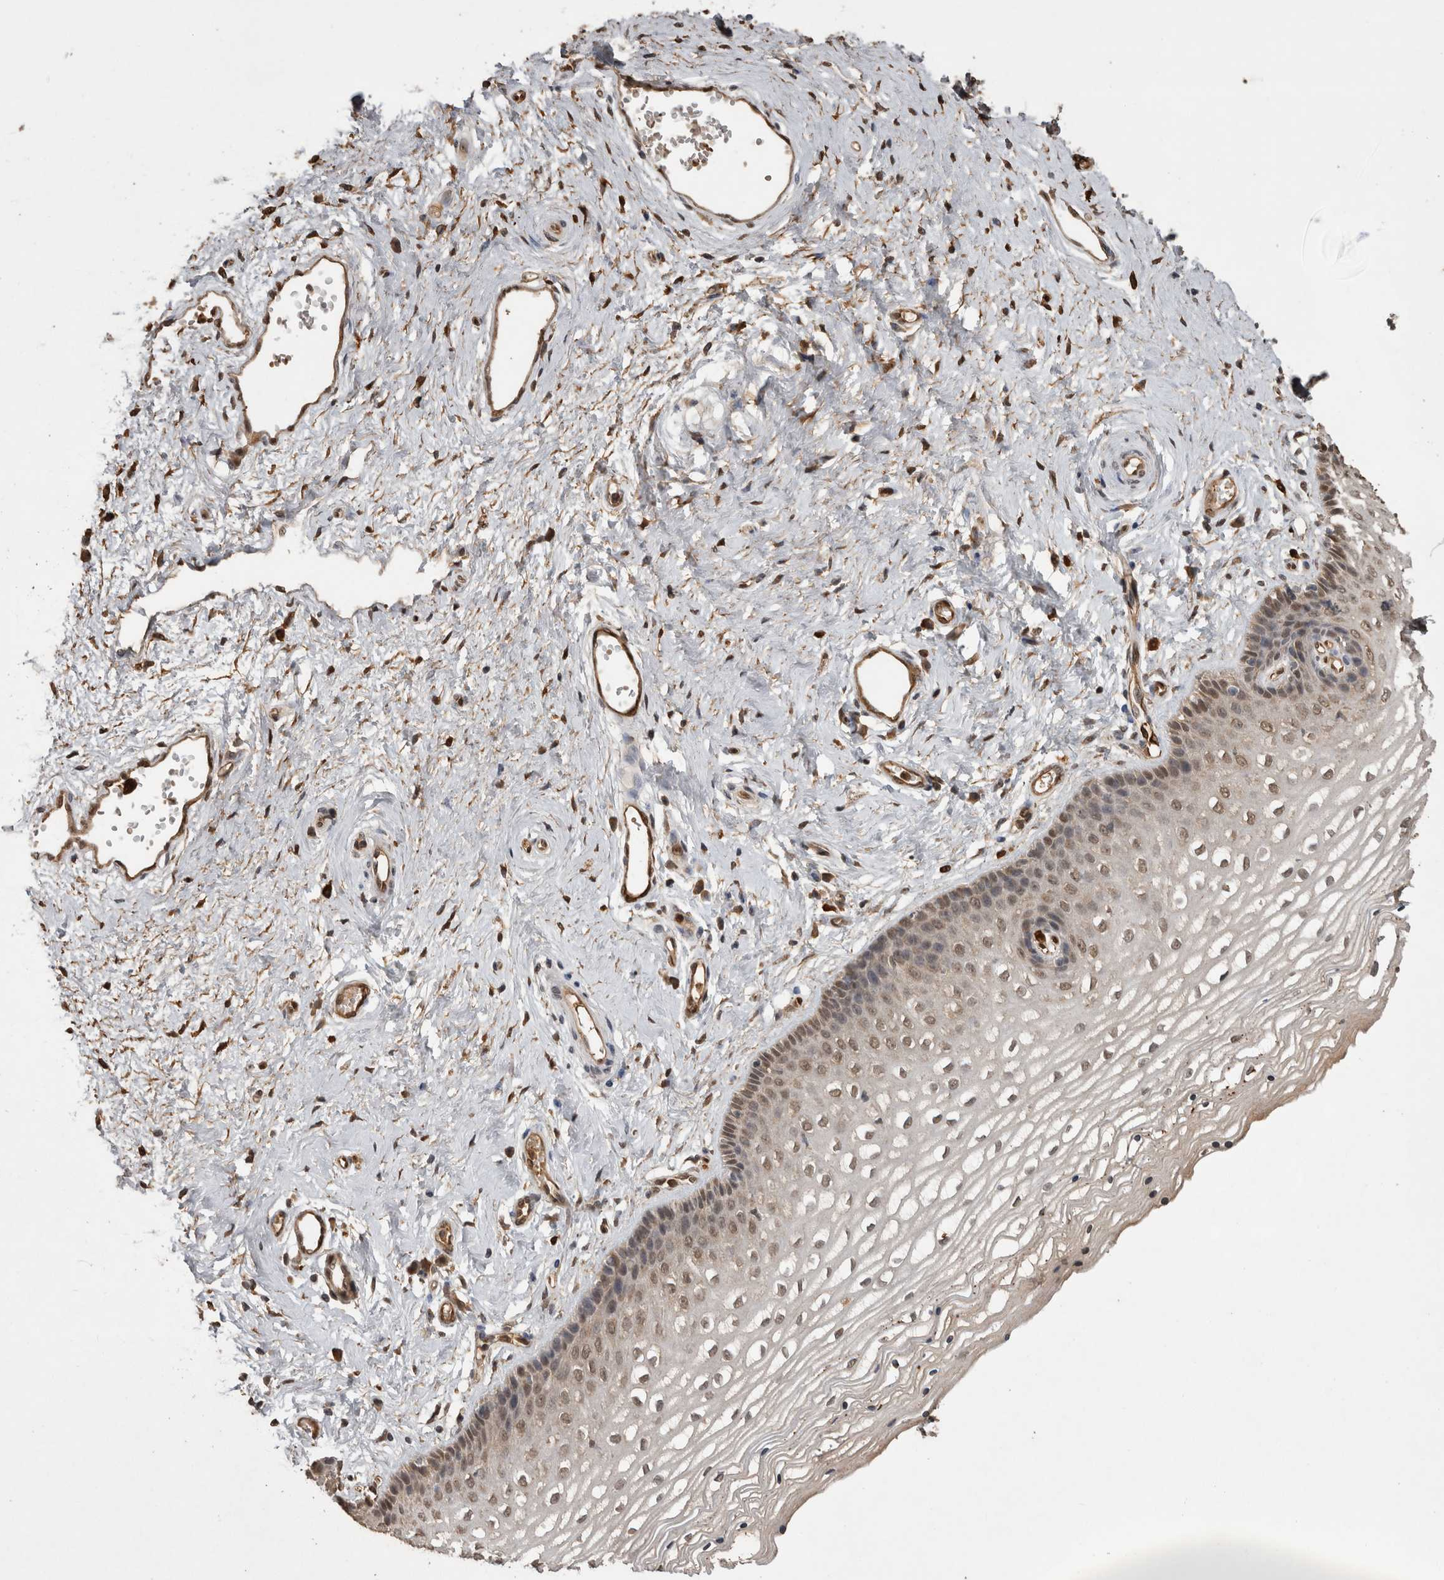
{"staining": {"intensity": "weak", "quantity": ">75%", "location": "nuclear"}, "tissue": "vagina", "cell_type": "Squamous epithelial cells", "image_type": "normal", "snomed": [{"axis": "morphology", "description": "Normal tissue, NOS"}, {"axis": "topography", "description": "Vagina"}], "caption": "This image displays immunohistochemistry (IHC) staining of benign human vagina, with low weak nuclear positivity in about >75% of squamous epithelial cells.", "gene": "LXN", "patient": {"sex": "female", "age": 46}}